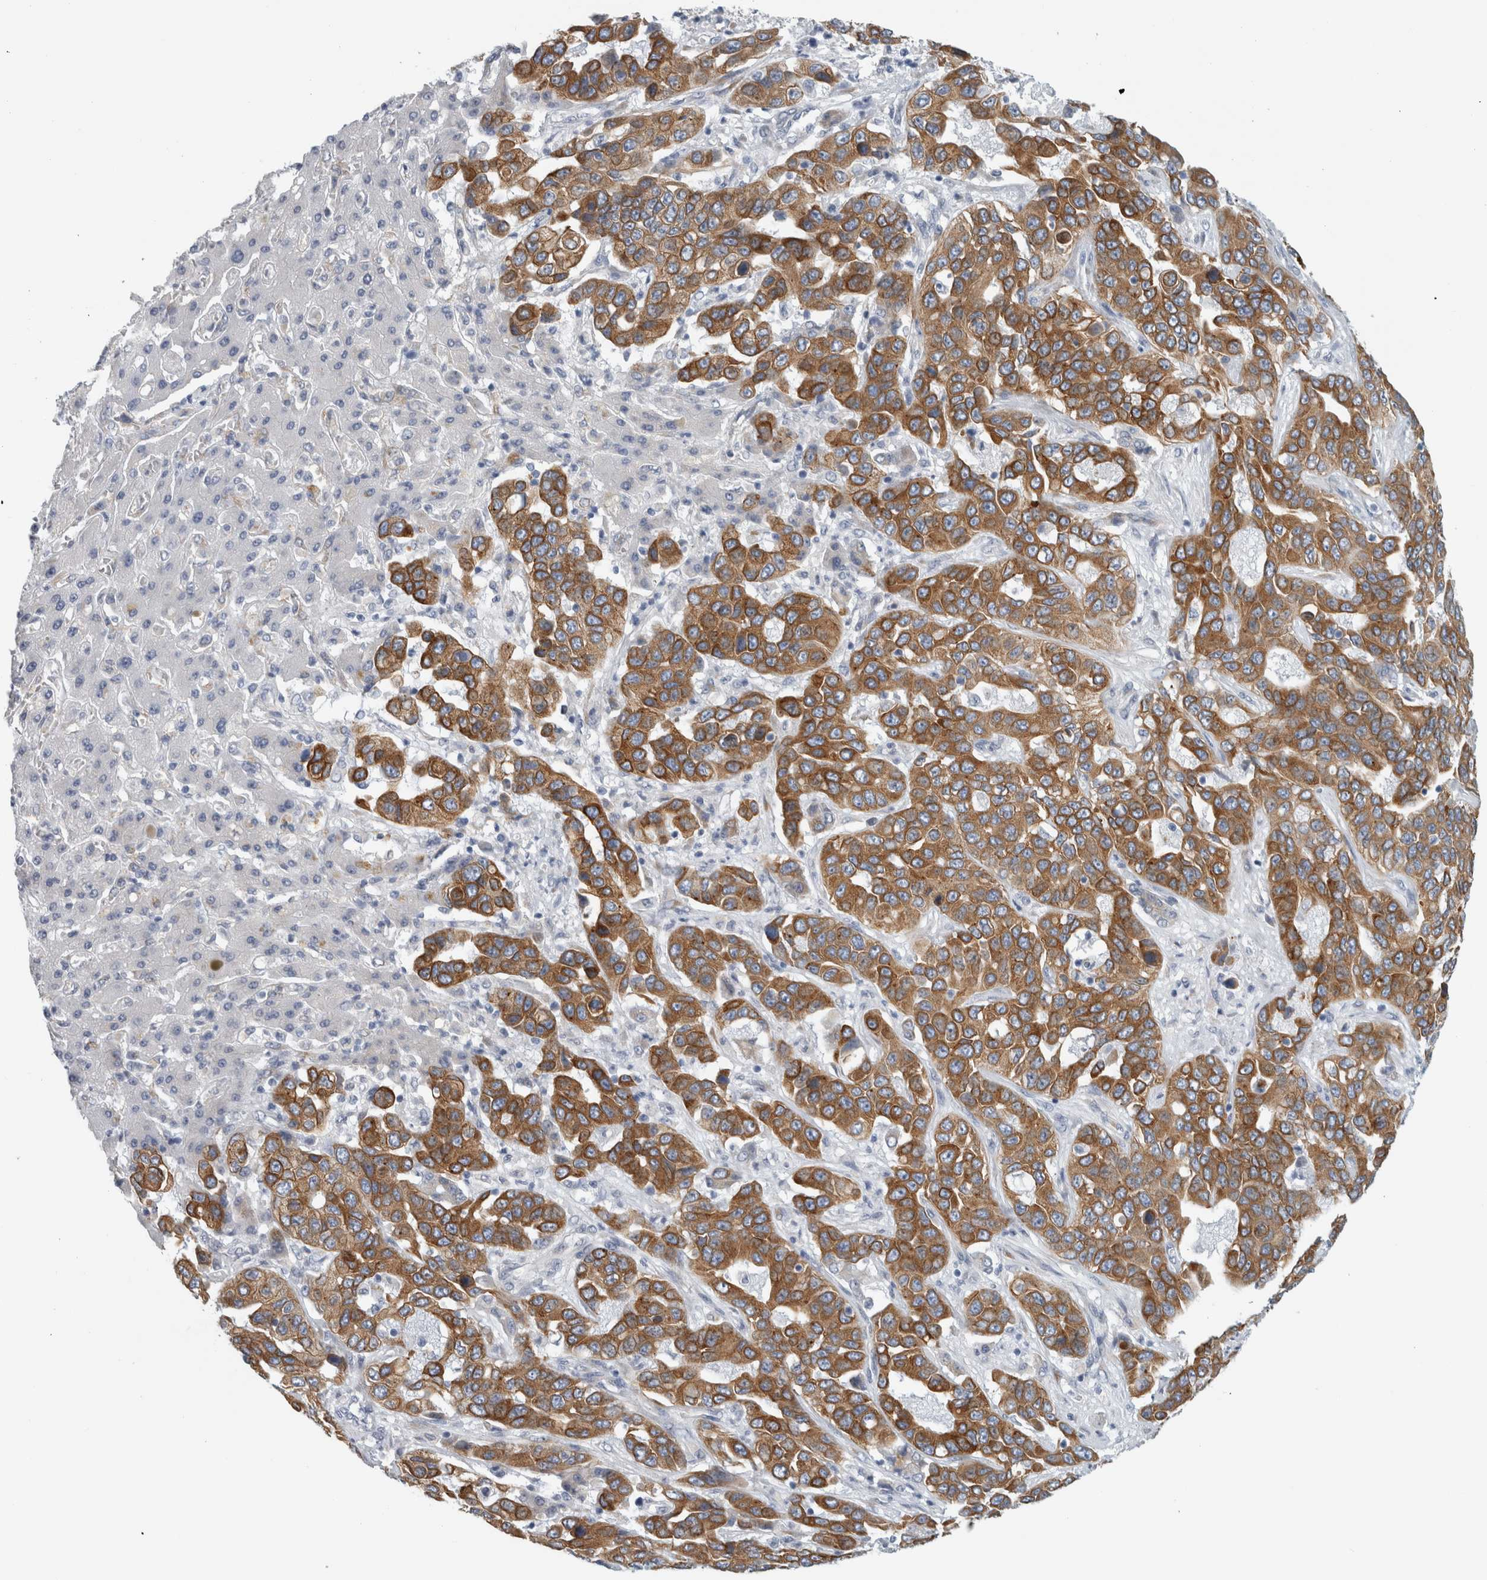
{"staining": {"intensity": "moderate", "quantity": ">75%", "location": "cytoplasmic/membranous"}, "tissue": "liver cancer", "cell_type": "Tumor cells", "image_type": "cancer", "snomed": [{"axis": "morphology", "description": "Cholangiocarcinoma"}, {"axis": "topography", "description": "Liver"}], "caption": "Liver cancer (cholangiocarcinoma) was stained to show a protein in brown. There is medium levels of moderate cytoplasmic/membranous expression in about >75% of tumor cells.", "gene": "B3GNT3", "patient": {"sex": "female", "age": 52}}